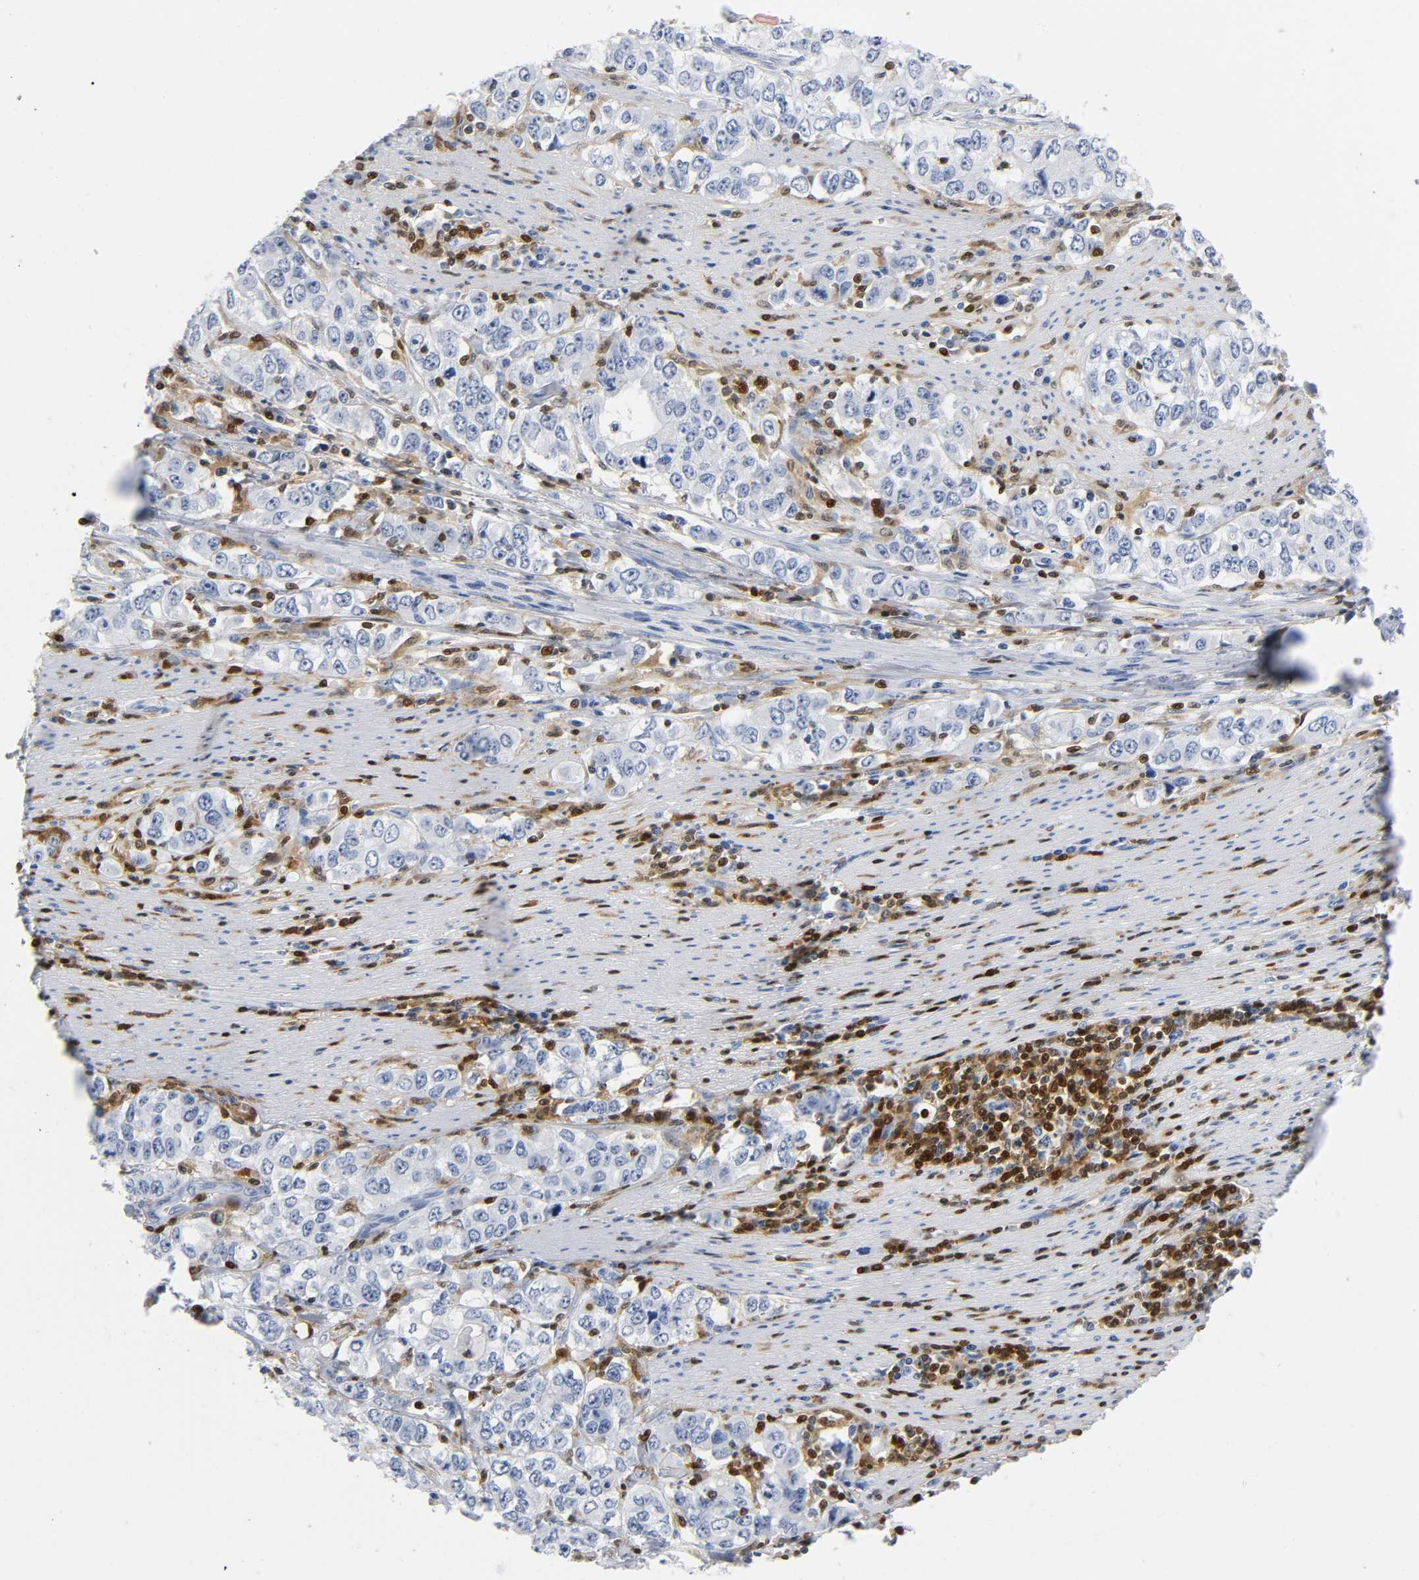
{"staining": {"intensity": "negative", "quantity": "none", "location": "none"}, "tissue": "stomach cancer", "cell_type": "Tumor cells", "image_type": "cancer", "snomed": [{"axis": "morphology", "description": "Adenocarcinoma, NOS"}, {"axis": "topography", "description": "Stomach, lower"}], "caption": "Micrograph shows no significant protein staining in tumor cells of stomach adenocarcinoma.", "gene": "DOK2", "patient": {"sex": "female", "age": 72}}